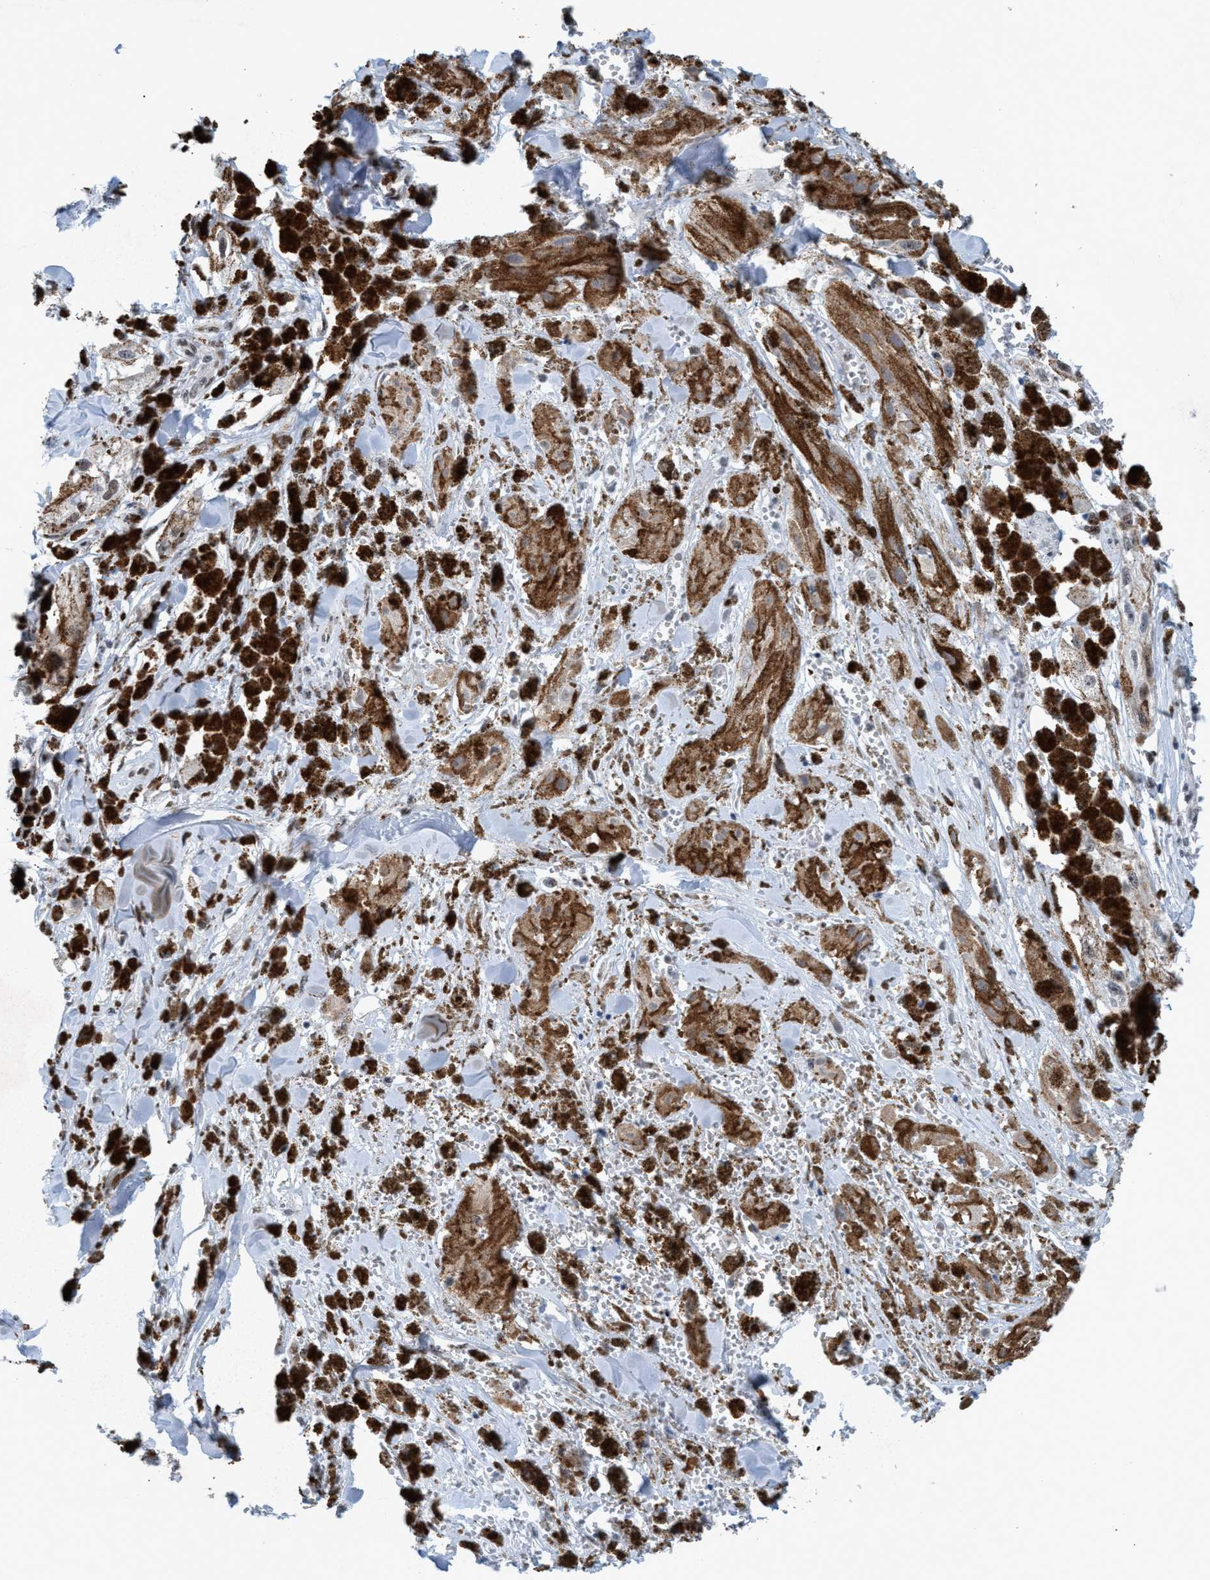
{"staining": {"intensity": "moderate", "quantity": ">75%", "location": "cytoplasmic/membranous"}, "tissue": "melanoma", "cell_type": "Tumor cells", "image_type": "cancer", "snomed": [{"axis": "morphology", "description": "Malignant melanoma, NOS"}, {"axis": "topography", "description": "Skin"}], "caption": "Immunohistochemistry (IHC) of human melanoma exhibits medium levels of moderate cytoplasmic/membranous positivity in approximately >75% of tumor cells.", "gene": "CWC27", "patient": {"sex": "male", "age": 88}}